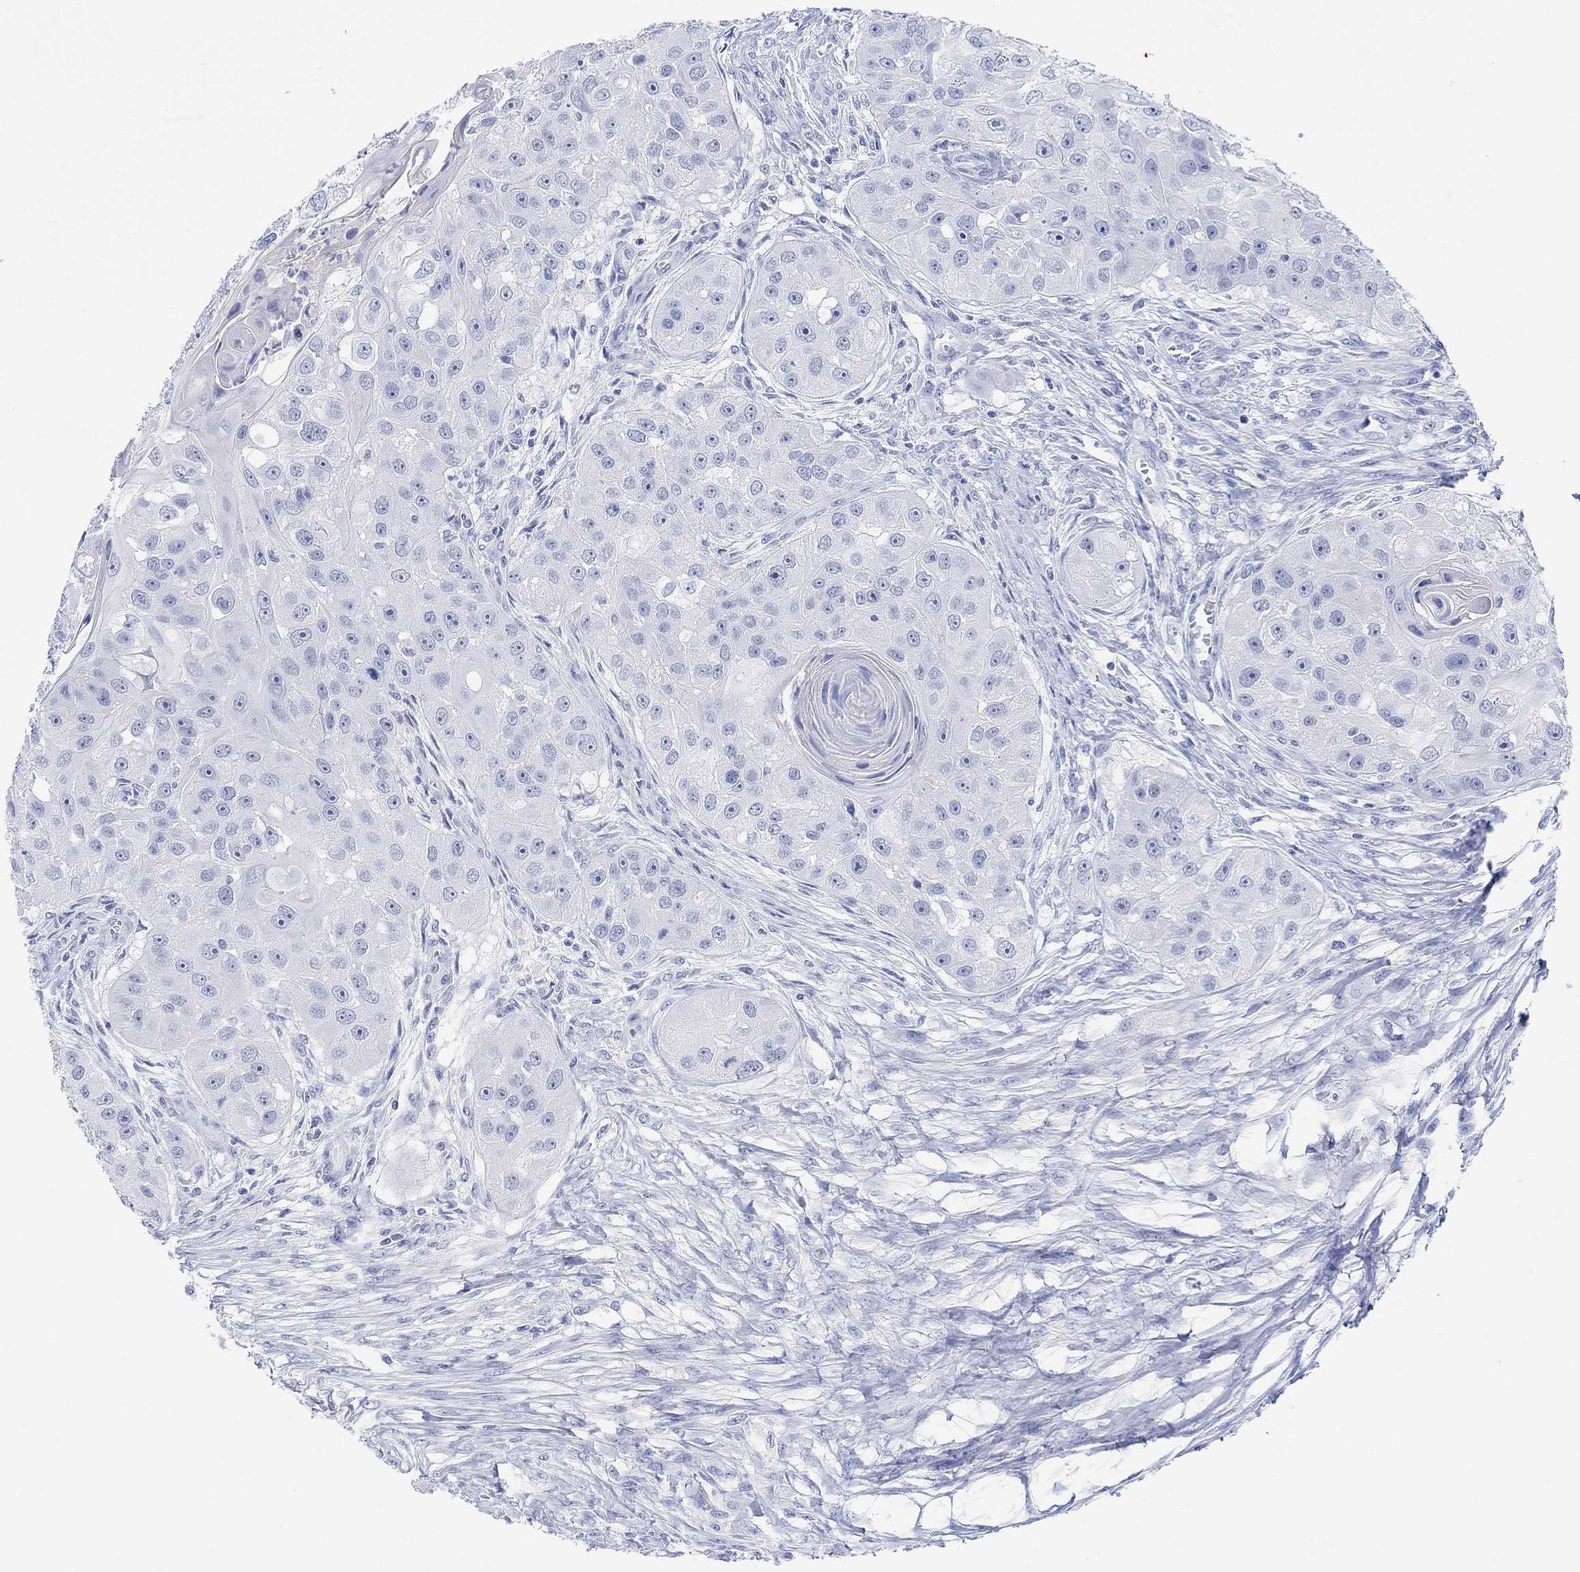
{"staining": {"intensity": "negative", "quantity": "none", "location": "none"}, "tissue": "head and neck cancer", "cell_type": "Tumor cells", "image_type": "cancer", "snomed": [{"axis": "morphology", "description": "Normal tissue, NOS"}, {"axis": "morphology", "description": "Squamous cell carcinoma, NOS"}, {"axis": "topography", "description": "Skeletal muscle"}, {"axis": "topography", "description": "Head-Neck"}], "caption": "Tumor cells show no significant protein positivity in head and neck squamous cell carcinoma. (Brightfield microscopy of DAB immunohistochemistry at high magnification).", "gene": "TYR", "patient": {"sex": "male", "age": 51}}